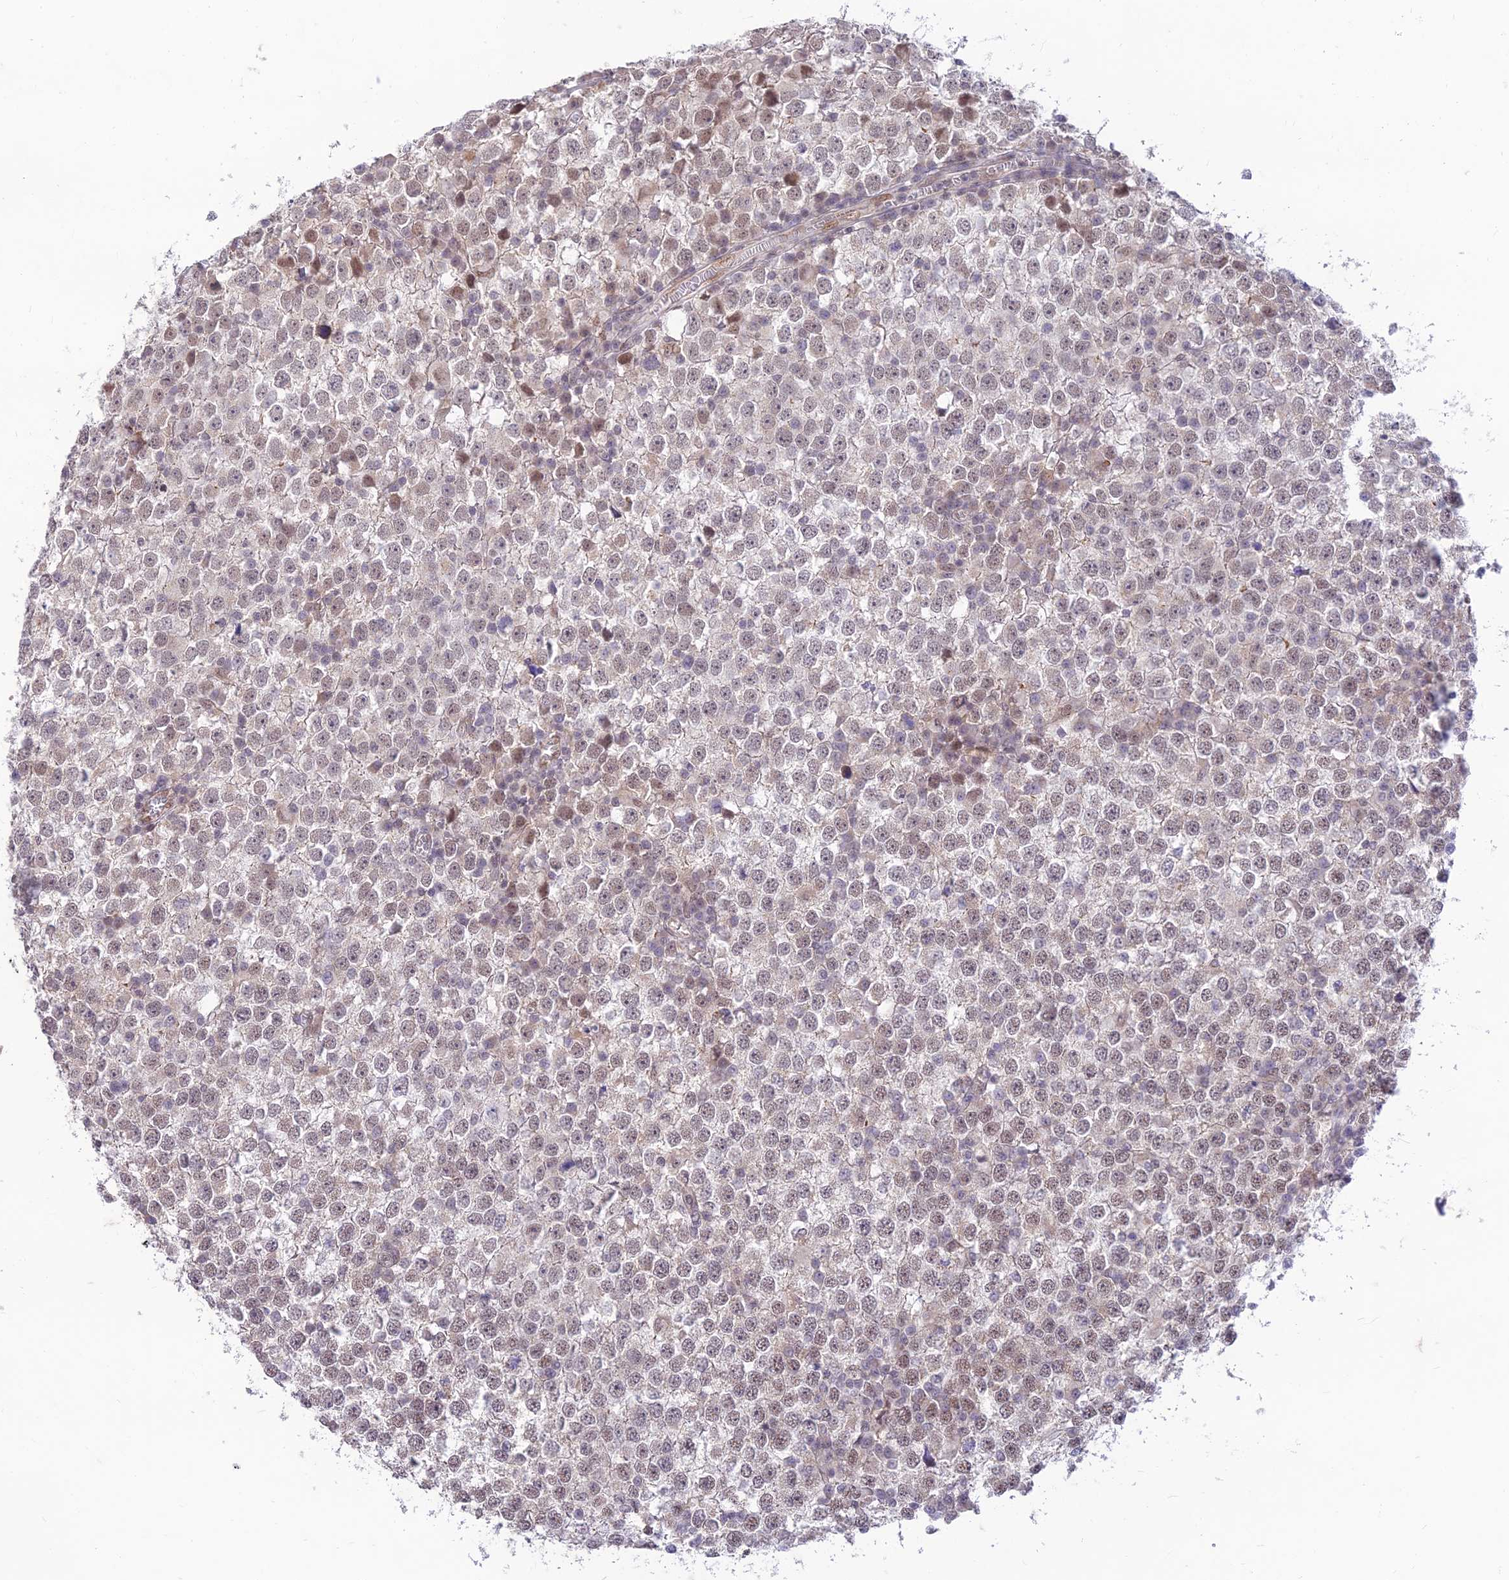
{"staining": {"intensity": "weak", "quantity": "25%-75%", "location": "cytoplasmic/membranous,nuclear"}, "tissue": "testis cancer", "cell_type": "Tumor cells", "image_type": "cancer", "snomed": [{"axis": "morphology", "description": "Seminoma, NOS"}, {"axis": "topography", "description": "Testis"}], "caption": "Immunohistochemistry of human testis seminoma shows low levels of weak cytoplasmic/membranous and nuclear staining in about 25%-75% of tumor cells.", "gene": "MICOS13", "patient": {"sex": "male", "age": 65}}